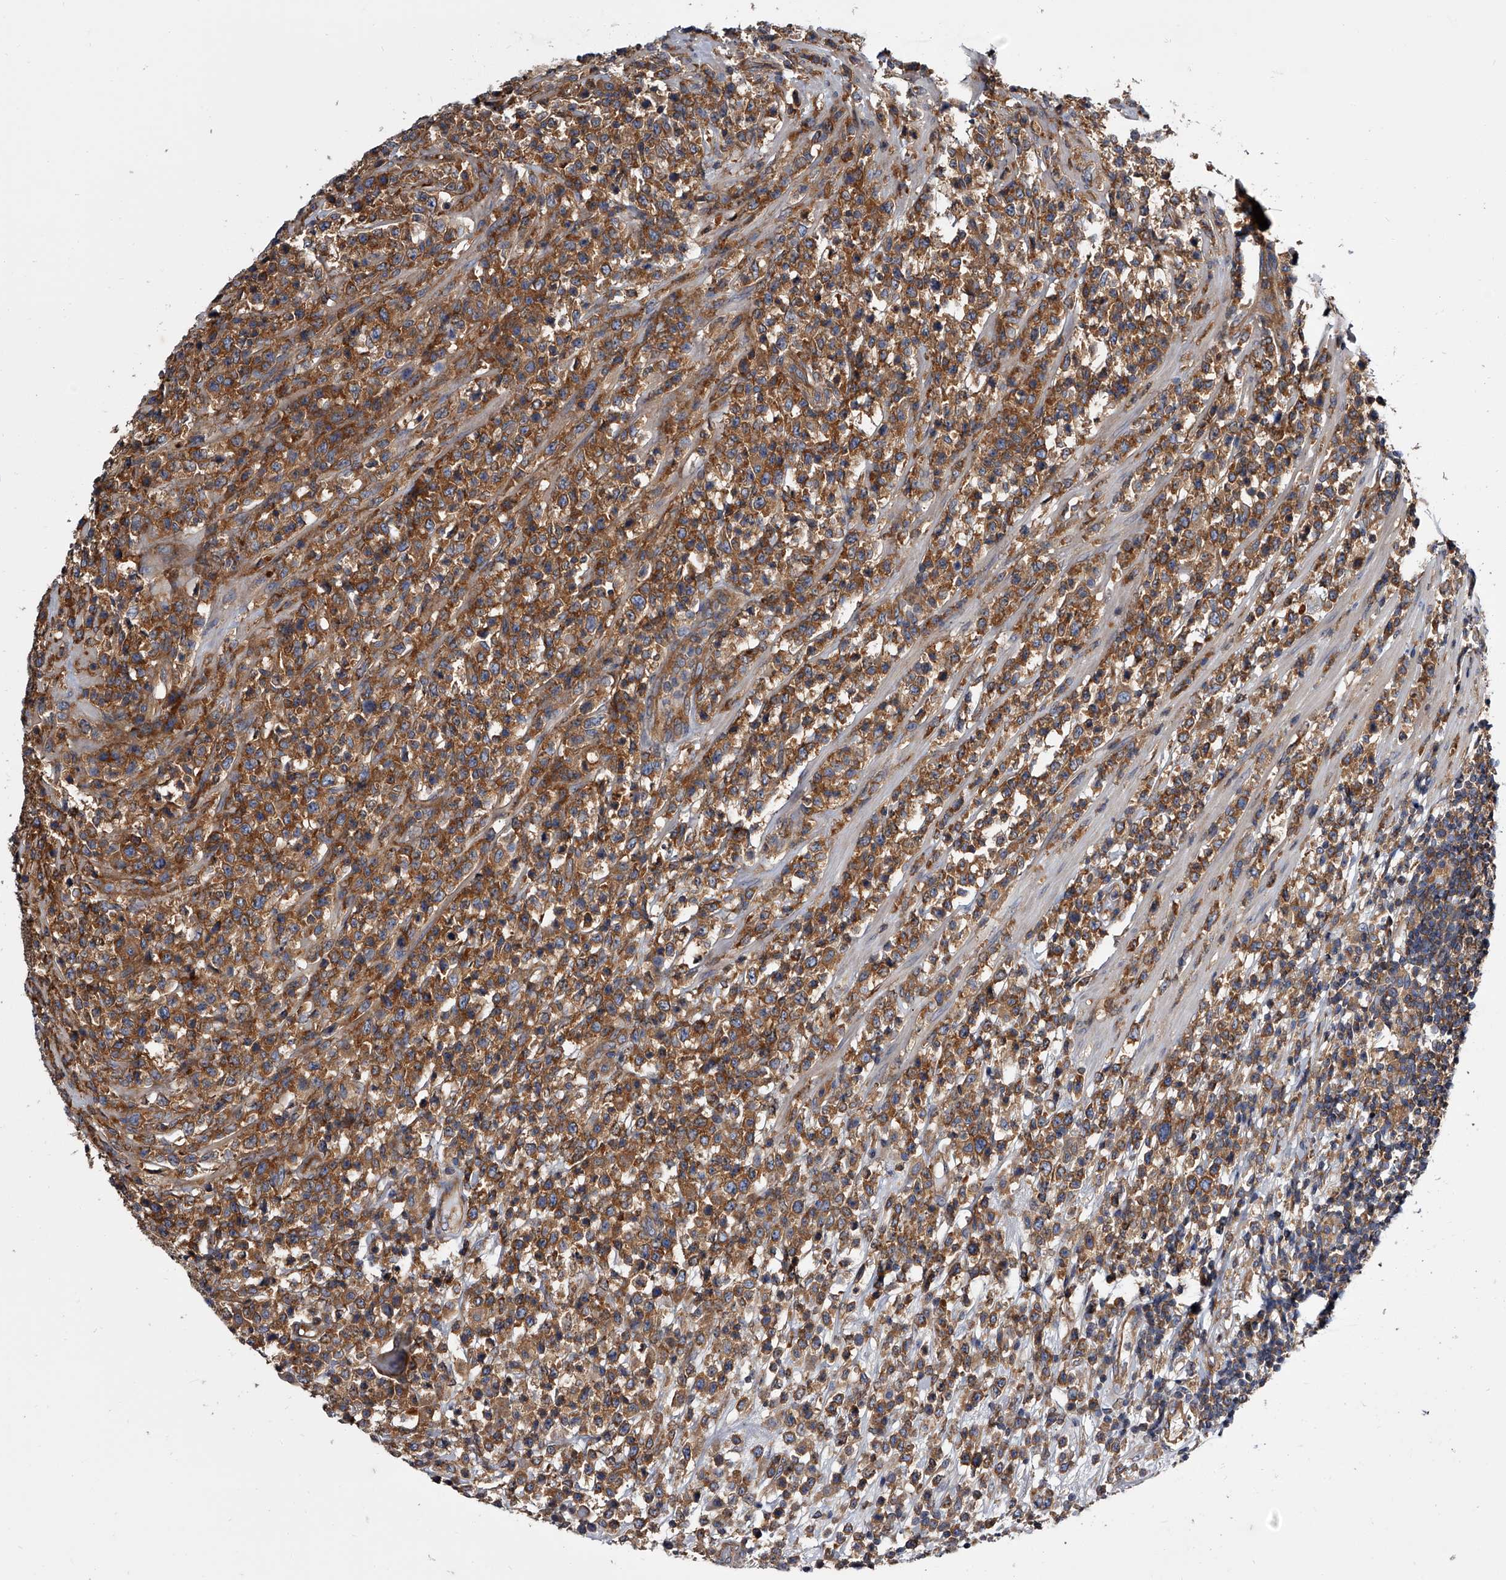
{"staining": {"intensity": "moderate", "quantity": ">75%", "location": "cytoplasmic/membranous"}, "tissue": "lymphoma", "cell_type": "Tumor cells", "image_type": "cancer", "snomed": [{"axis": "morphology", "description": "Malignant lymphoma, non-Hodgkin's type, High grade"}, {"axis": "topography", "description": "Colon"}], "caption": "Immunohistochemical staining of human lymphoma displays moderate cytoplasmic/membranous protein positivity in approximately >75% of tumor cells. The staining was performed using DAB (3,3'-diaminobenzidine) to visualize the protein expression in brown, while the nuclei were stained in blue with hematoxylin (Magnification: 20x).", "gene": "GAPVD1", "patient": {"sex": "female", "age": 53}}